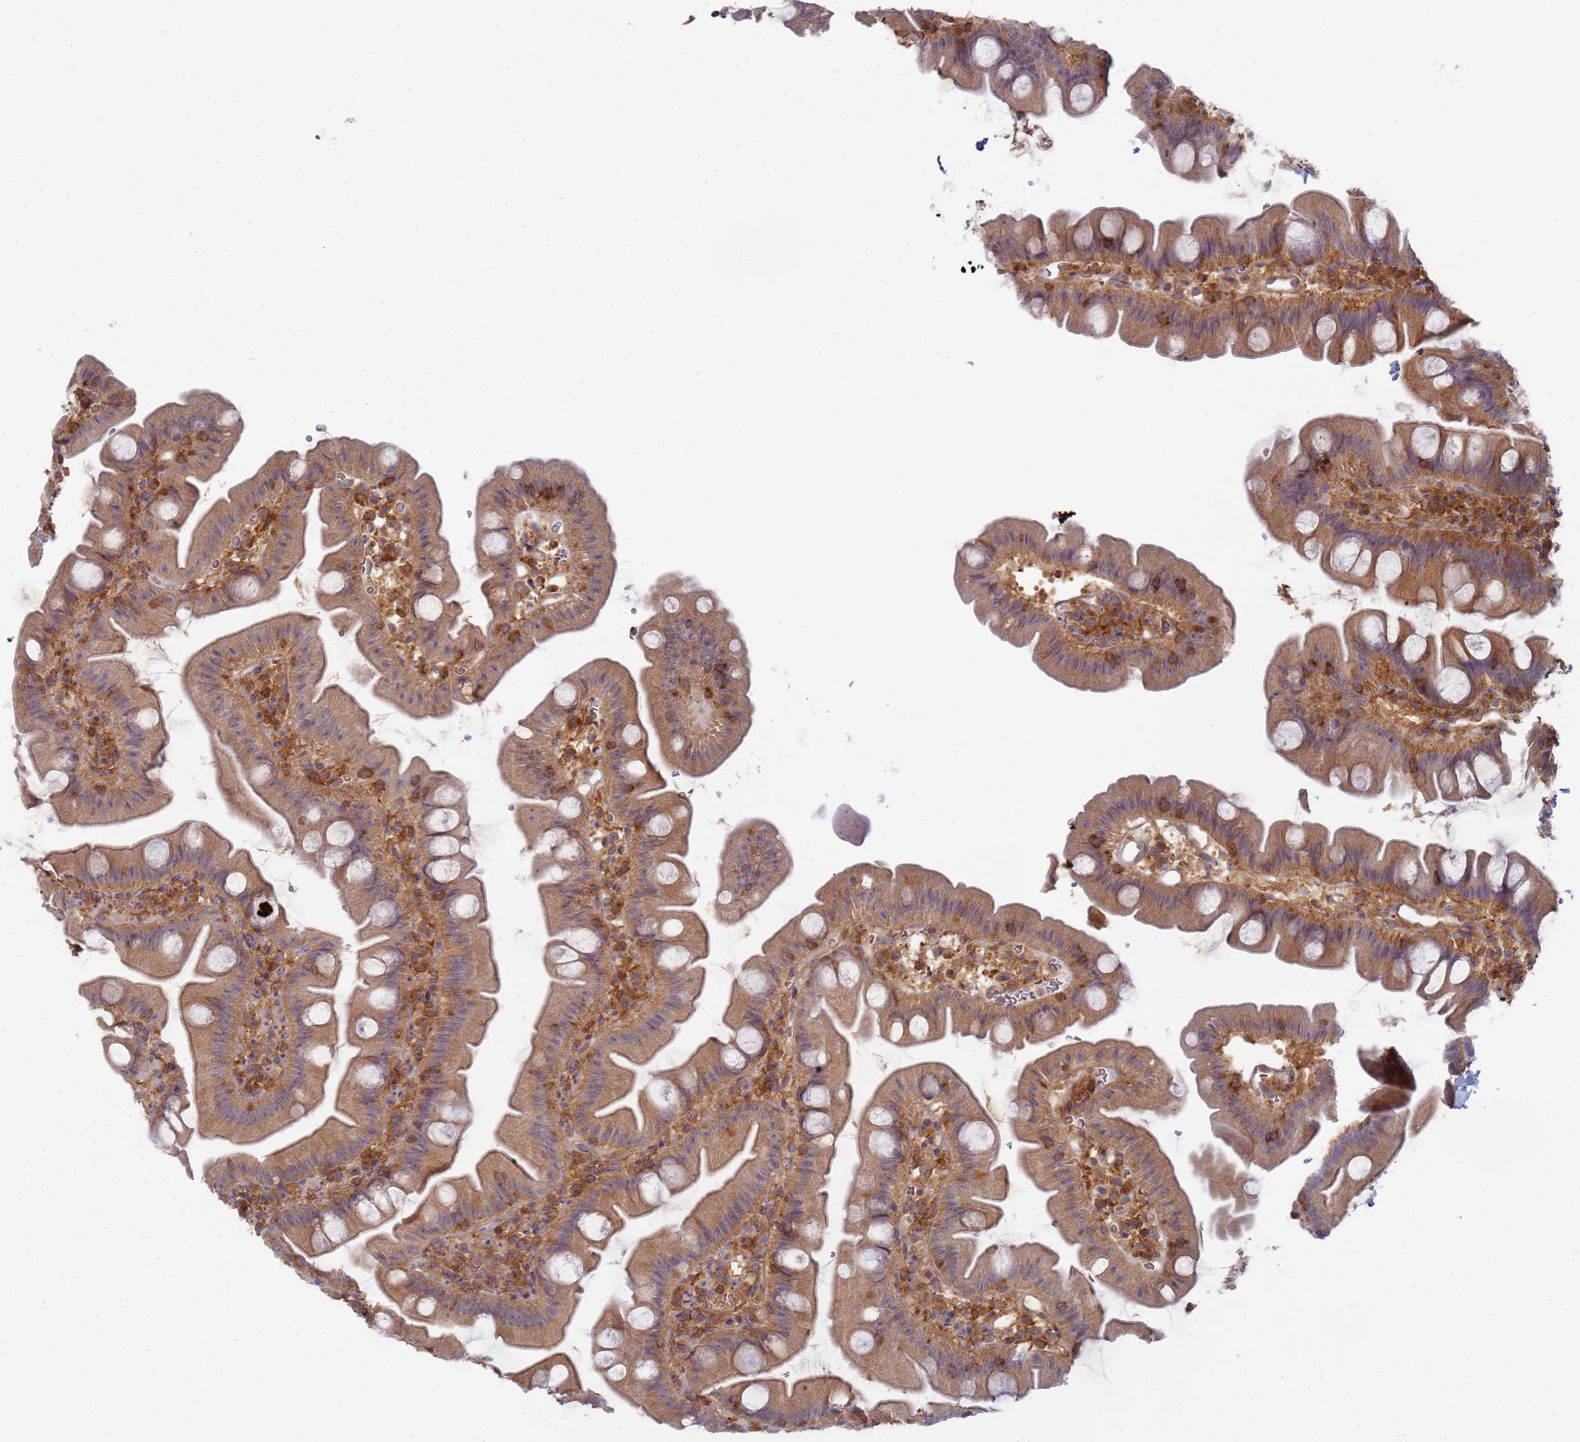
{"staining": {"intensity": "weak", "quantity": "25%-75%", "location": "cytoplasmic/membranous"}, "tissue": "small intestine", "cell_type": "Glandular cells", "image_type": "normal", "snomed": [{"axis": "morphology", "description": "Normal tissue, NOS"}, {"axis": "topography", "description": "Small intestine"}], "caption": "Small intestine stained with DAB (3,3'-diaminobenzidine) immunohistochemistry demonstrates low levels of weak cytoplasmic/membranous positivity in about 25%-75% of glandular cells.", "gene": "SHARPIN", "patient": {"sex": "female", "age": 68}}